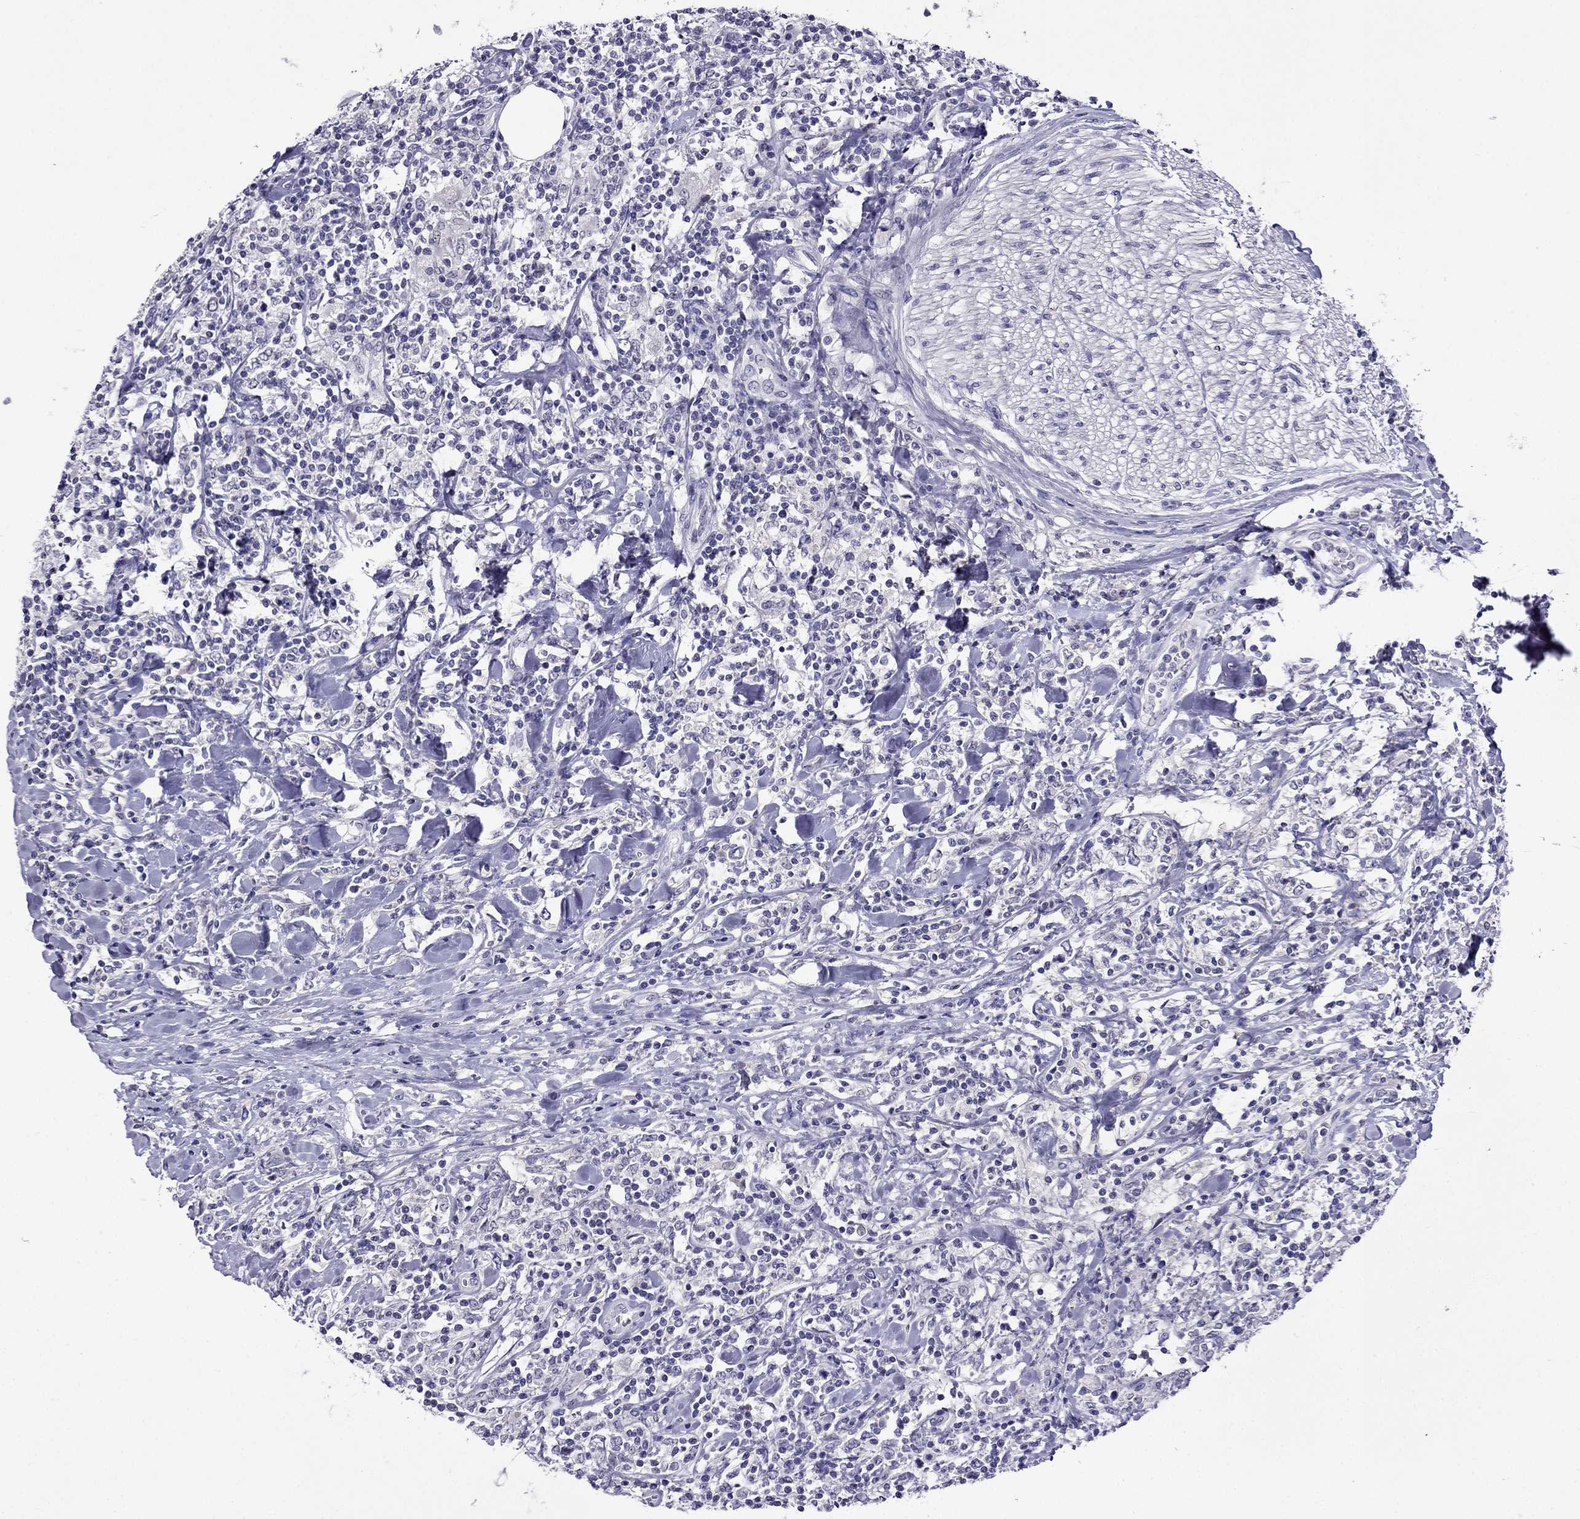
{"staining": {"intensity": "negative", "quantity": "none", "location": "none"}, "tissue": "lymphoma", "cell_type": "Tumor cells", "image_type": "cancer", "snomed": [{"axis": "morphology", "description": "Malignant lymphoma, non-Hodgkin's type, High grade"}, {"axis": "topography", "description": "Lymph node"}], "caption": "This is an immunohistochemistry (IHC) image of human lymphoma. There is no positivity in tumor cells.", "gene": "SPTBN4", "patient": {"sex": "female", "age": 84}}